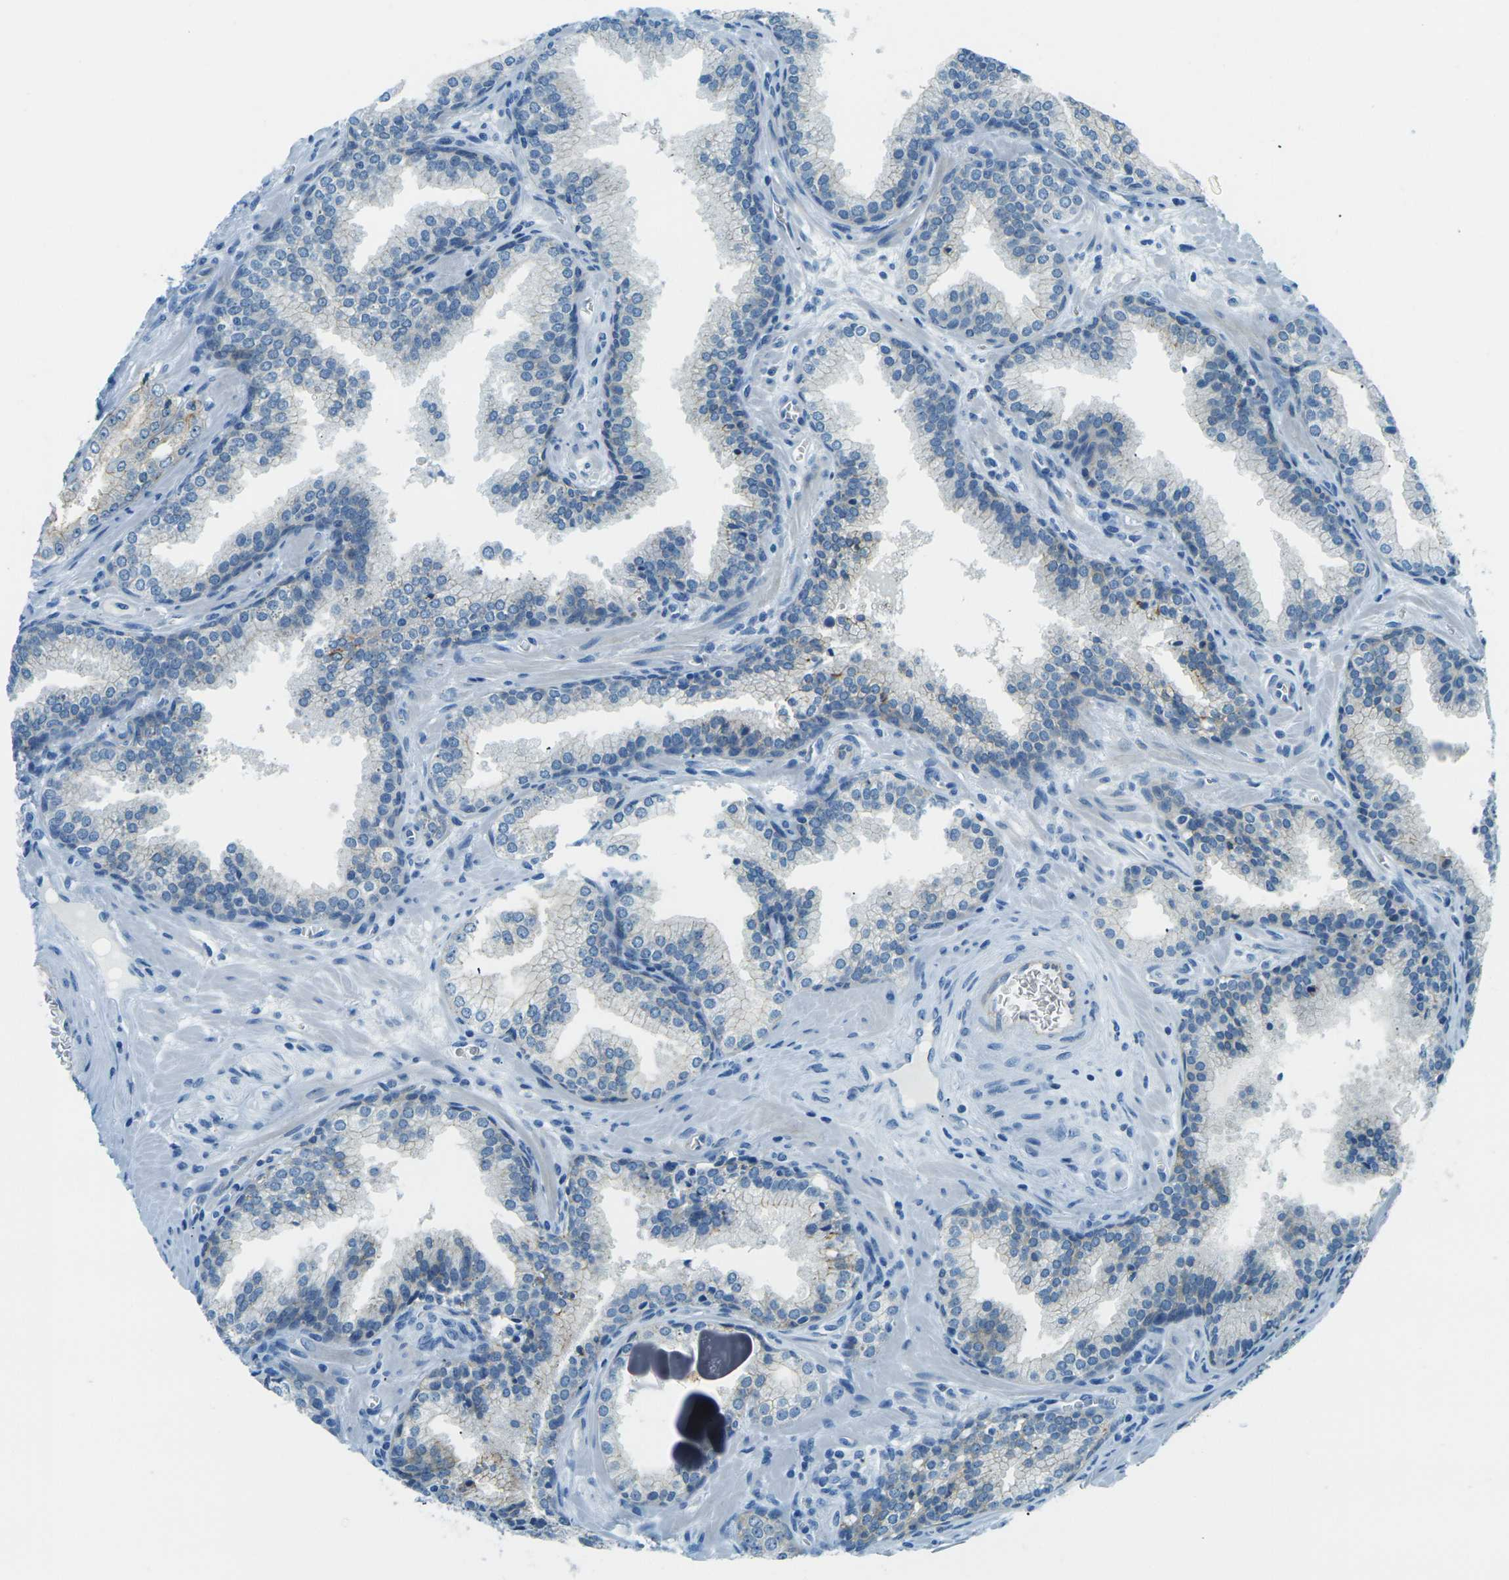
{"staining": {"intensity": "weak", "quantity": "<25%", "location": "cytoplasmic/membranous"}, "tissue": "prostate cancer", "cell_type": "Tumor cells", "image_type": "cancer", "snomed": [{"axis": "morphology", "description": "Adenocarcinoma, Low grade"}, {"axis": "topography", "description": "Prostate"}], "caption": "Immunohistochemical staining of prostate cancer (low-grade adenocarcinoma) reveals no significant staining in tumor cells. Brightfield microscopy of immunohistochemistry (IHC) stained with DAB (brown) and hematoxylin (blue), captured at high magnification.", "gene": "OCLN", "patient": {"sex": "male", "age": 60}}